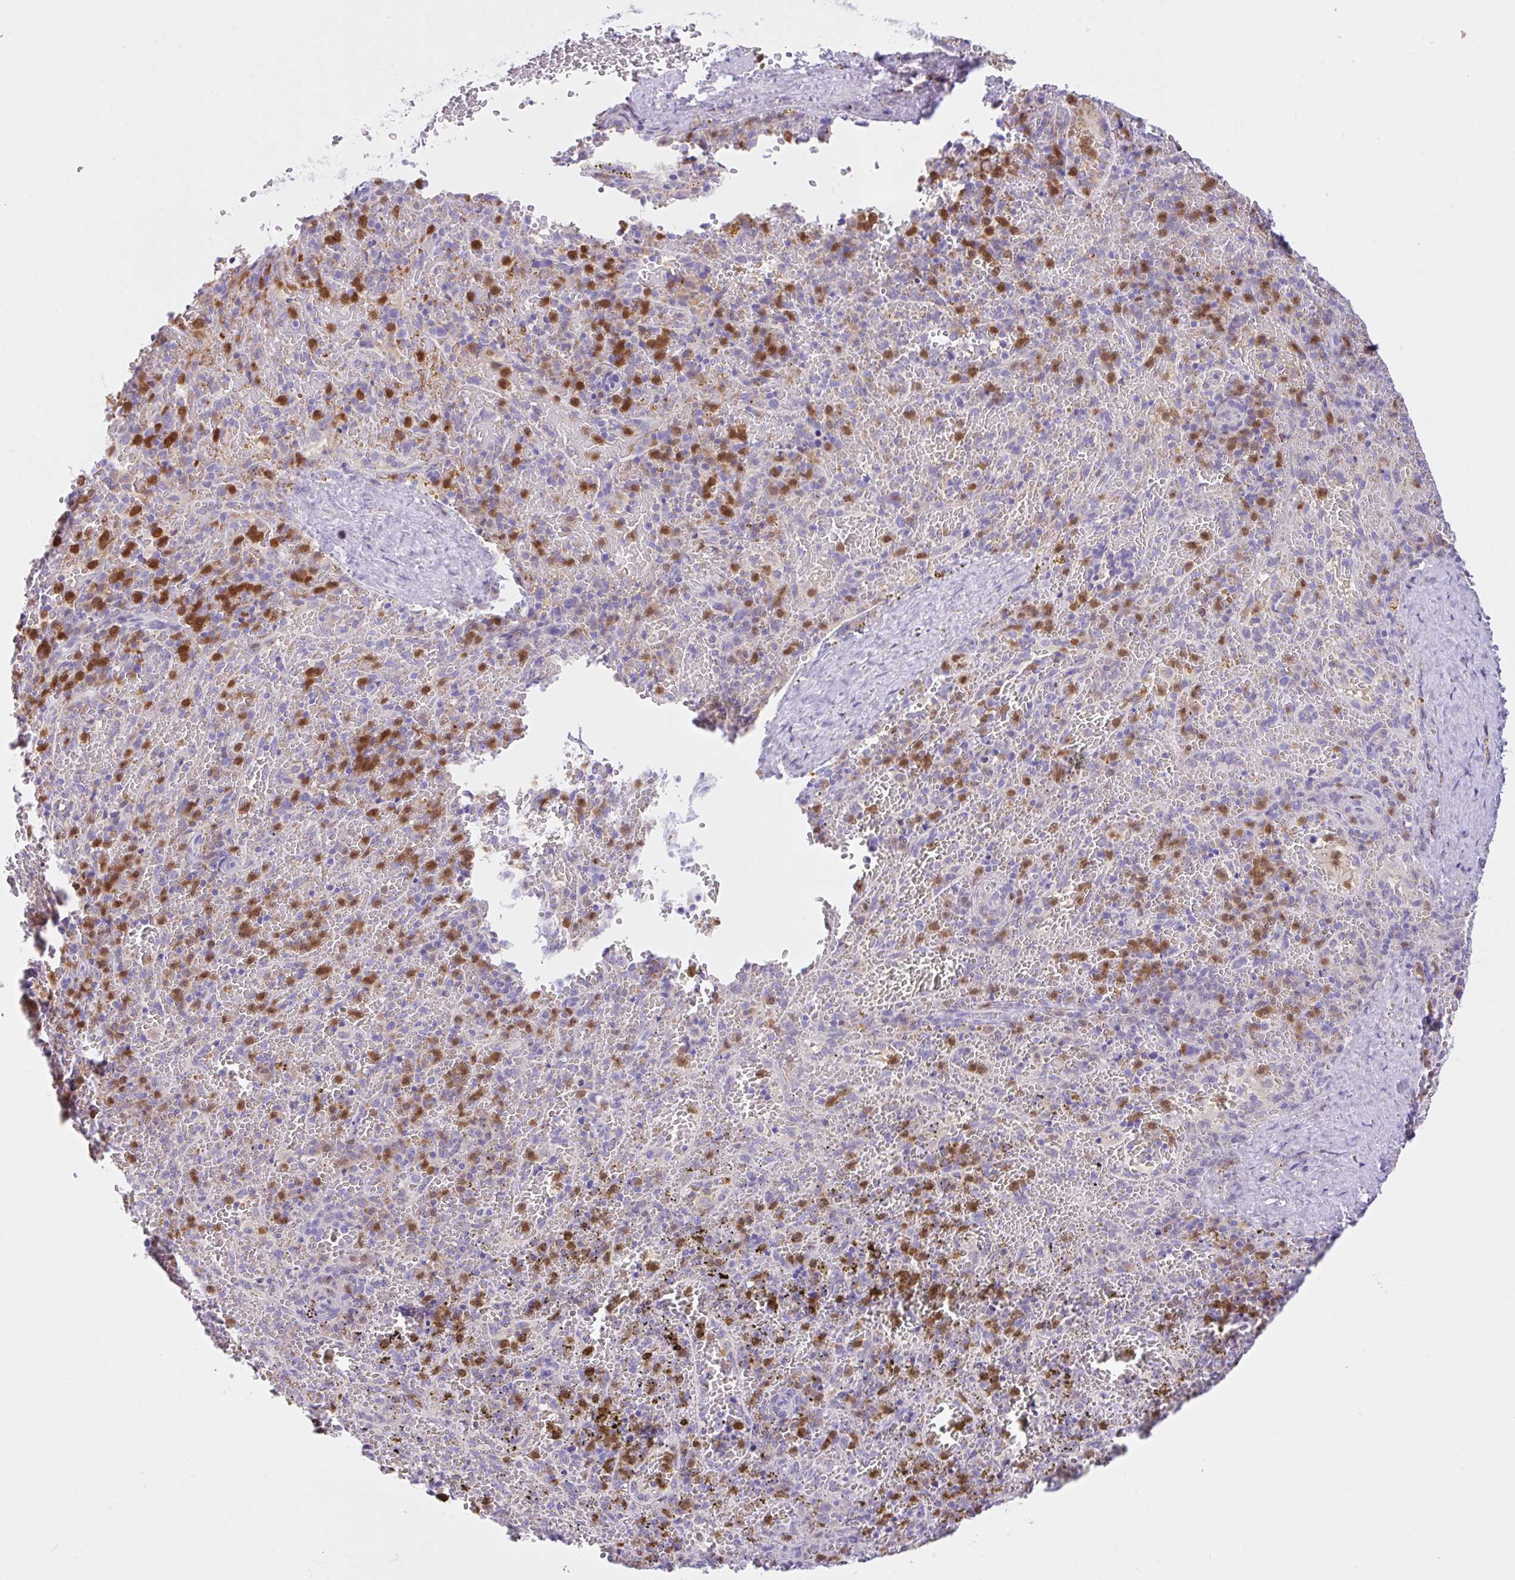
{"staining": {"intensity": "moderate", "quantity": "25%-75%", "location": "cytoplasmic/membranous"}, "tissue": "spleen", "cell_type": "Cells in red pulp", "image_type": "normal", "snomed": [{"axis": "morphology", "description": "Normal tissue, NOS"}, {"axis": "topography", "description": "Spleen"}], "caption": "High-magnification brightfield microscopy of benign spleen stained with DAB (3,3'-diaminobenzidine) (brown) and counterstained with hematoxylin (blue). cells in red pulp exhibit moderate cytoplasmic/membranous expression is identified in about25%-75% of cells.", "gene": "NCF1", "patient": {"sex": "female", "age": 50}}